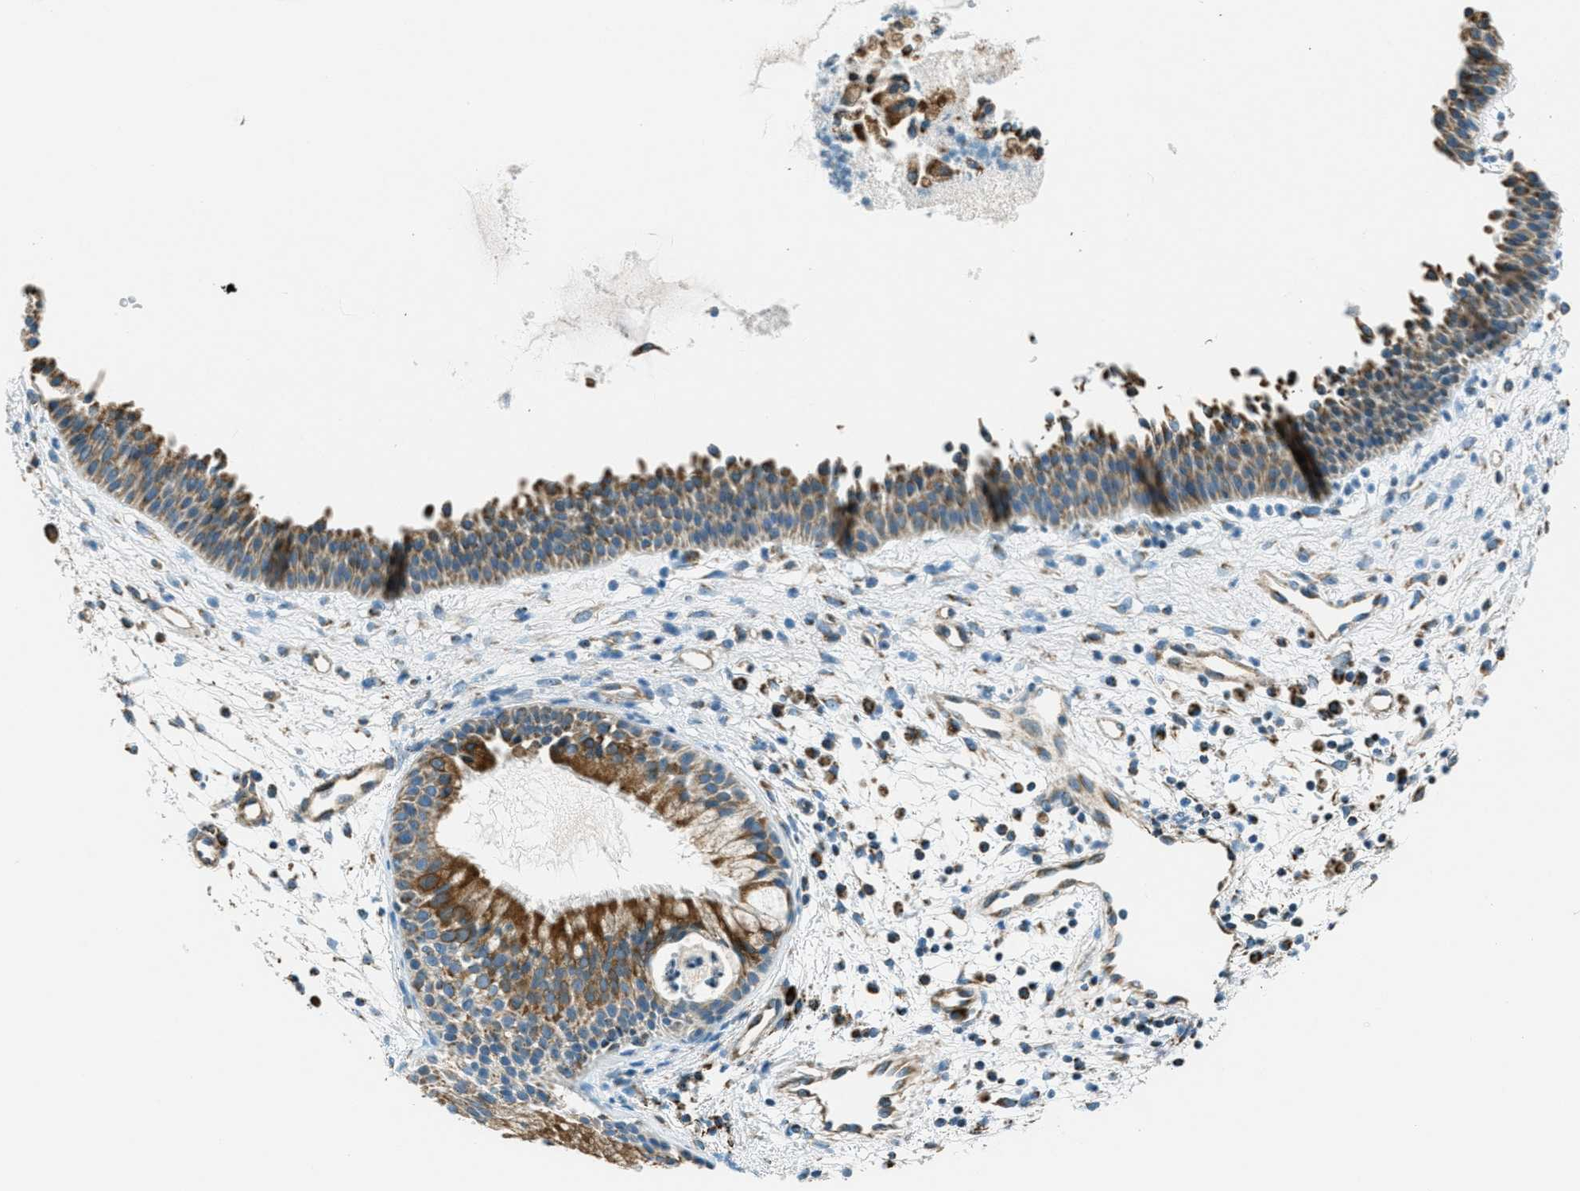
{"staining": {"intensity": "moderate", "quantity": ">75%", "location": "cytoplasmic/membranous"}, "tissue": "nasopharynx", "cell_type": "Respiratory epithelial cells", "image_type": "normal", "snomed": [{"axis": "morphology", "description": "Normal tissue, NOS"}, {"axis": "topography", "description": "Nasopharynx"}], "caption": "Moderate cytoplasmic/membranous staining is present in about >75% of respiratory epithelial cells in unremarkable nasopharynx.", "gene": "CHST15", "patient": {"sex": "male", "age": 21}}